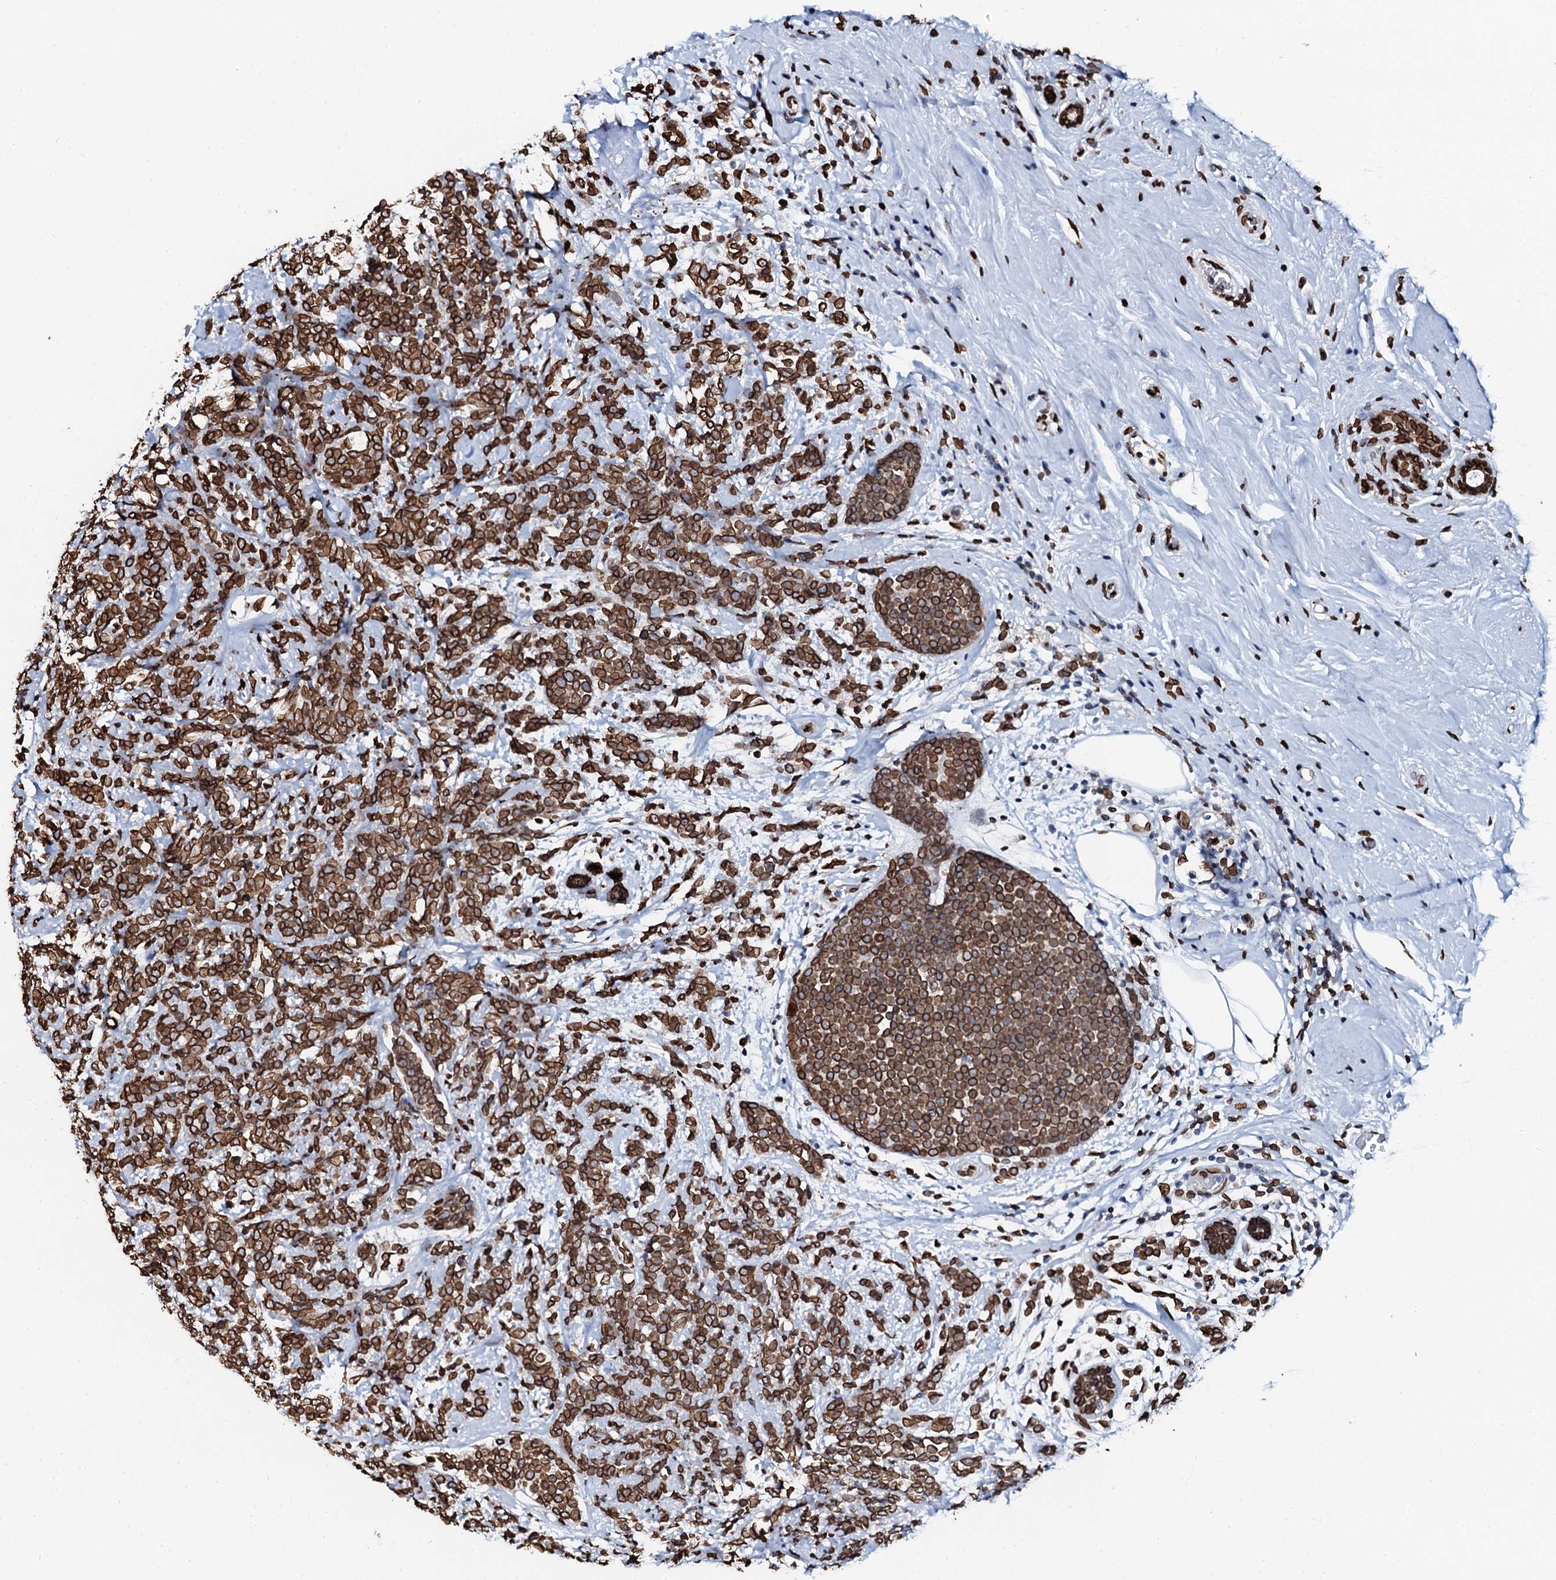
{"staining": {"intensity": "strong", "quantity": ">75%", "location": "cytoplasmic/membranous,nuclear"}, "tissue": "breast cancer", "cell_type": "Tumor cells", "image_type": "cancer", "snomed": [{"axis": "morphology", "description": "Lobular carcinoma"}, {"axis": "topography", "description": "Breast"}], "caption": "About >75% of tumor cells in human breast cancer reveal strong cytoplasmic/membranous and nuclear protein expression as visualized by brown immunohistochemical staining.", "gene": "KATNAL2", "patient": {"sex": "female", "age": 58}}